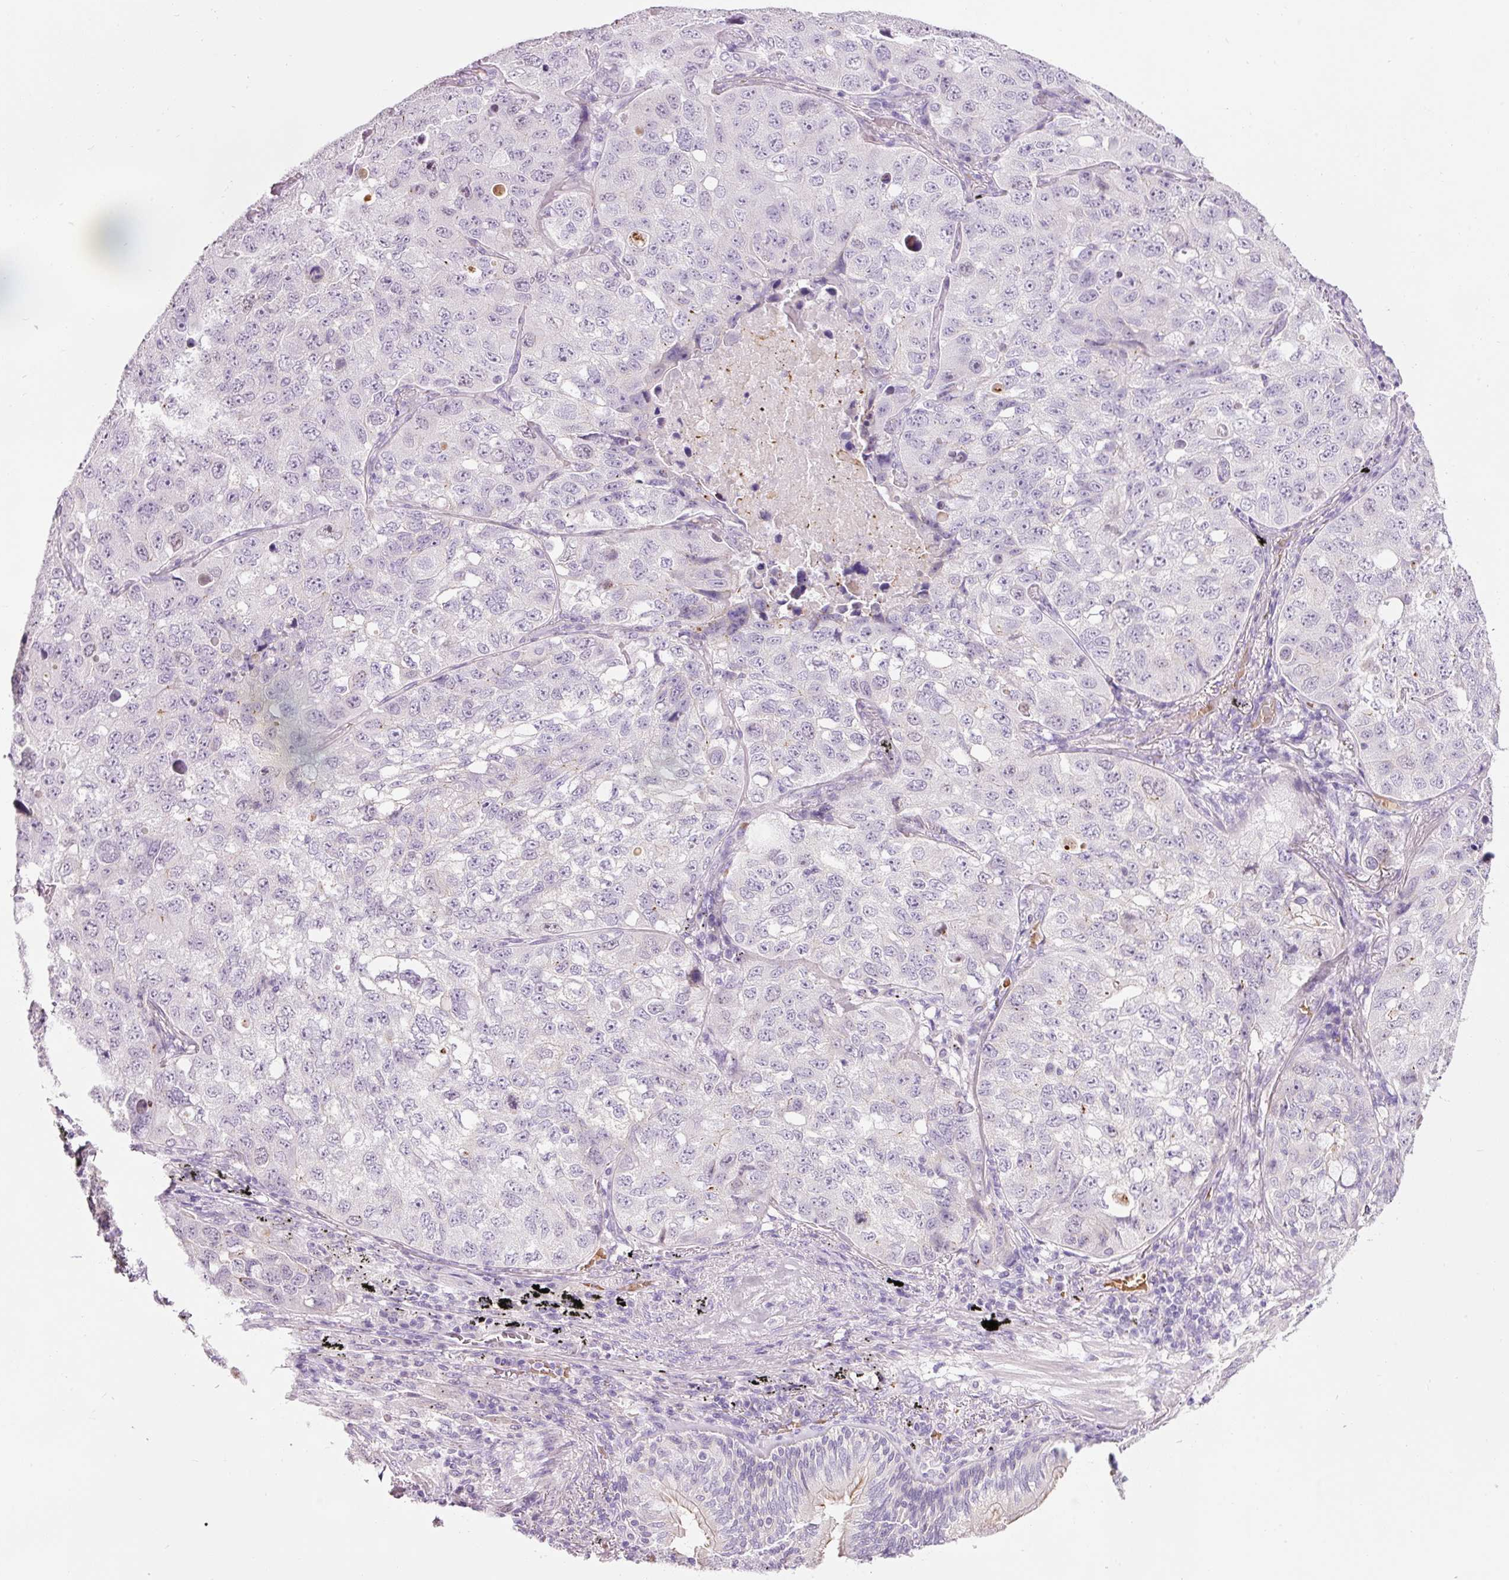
{"staining": {"intensity": "negative", "quantity": "none", "location": "none"}, "tissue": "lung cancer", "cell_type": "Tumor cells", "image_type": "cancer", "snomed": [{"axis": "morphology", "description": "Squamous cell carcinoma, NOS"}, {"axis": "topography", "description": "Lung"}], "caption": "Tumor cells show no significant protein expression in lung cancer (squamous cell carcinoma). (Immunohistochemistry (ihc), brightfield microscopy, high magnification).", "gene": "DHRS11", "patient": {"sex": "male", "age": 60}}